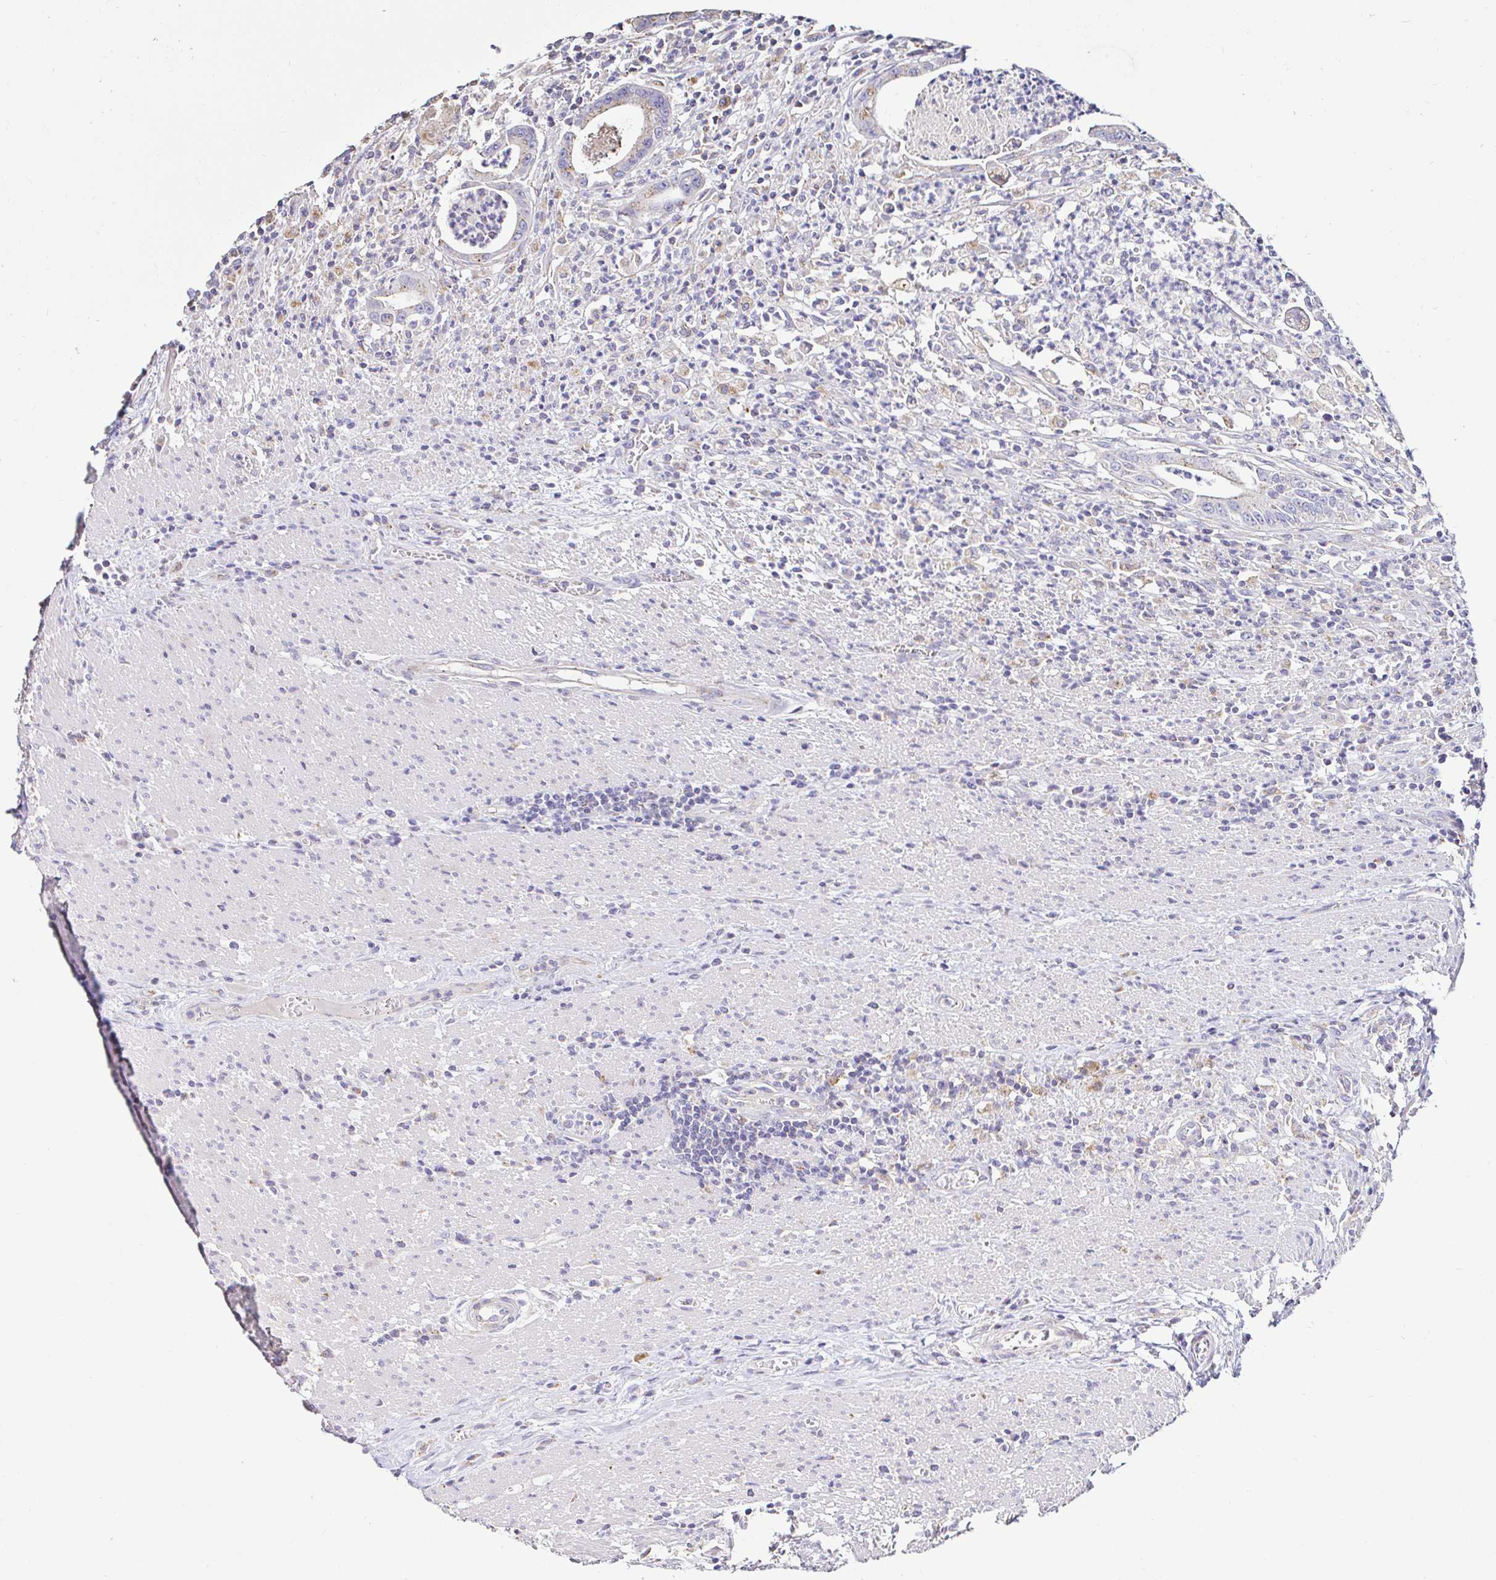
{"staining": {"intensity": "moderate", "quantity": "25%-75%", "location": "cytoplasmic/membranous"}, "tissue": "colorectal cancer", "cell_type": "Tumor cells", "image_type": "cancer", "snomed": [{"axis": "morphology", "description": "Adenocarcinoma, NOS"}, {"axis": "topography", "description": "Rectum"}], "caption": "Protein expression analysis of human colorectal adenocarcinoma reveals moderate cytoplasmic/membranous staining in approximately 25%-75% of tumor cells.", "gene": "GALNS", "patient": {"sex": "female", "age": 81}}